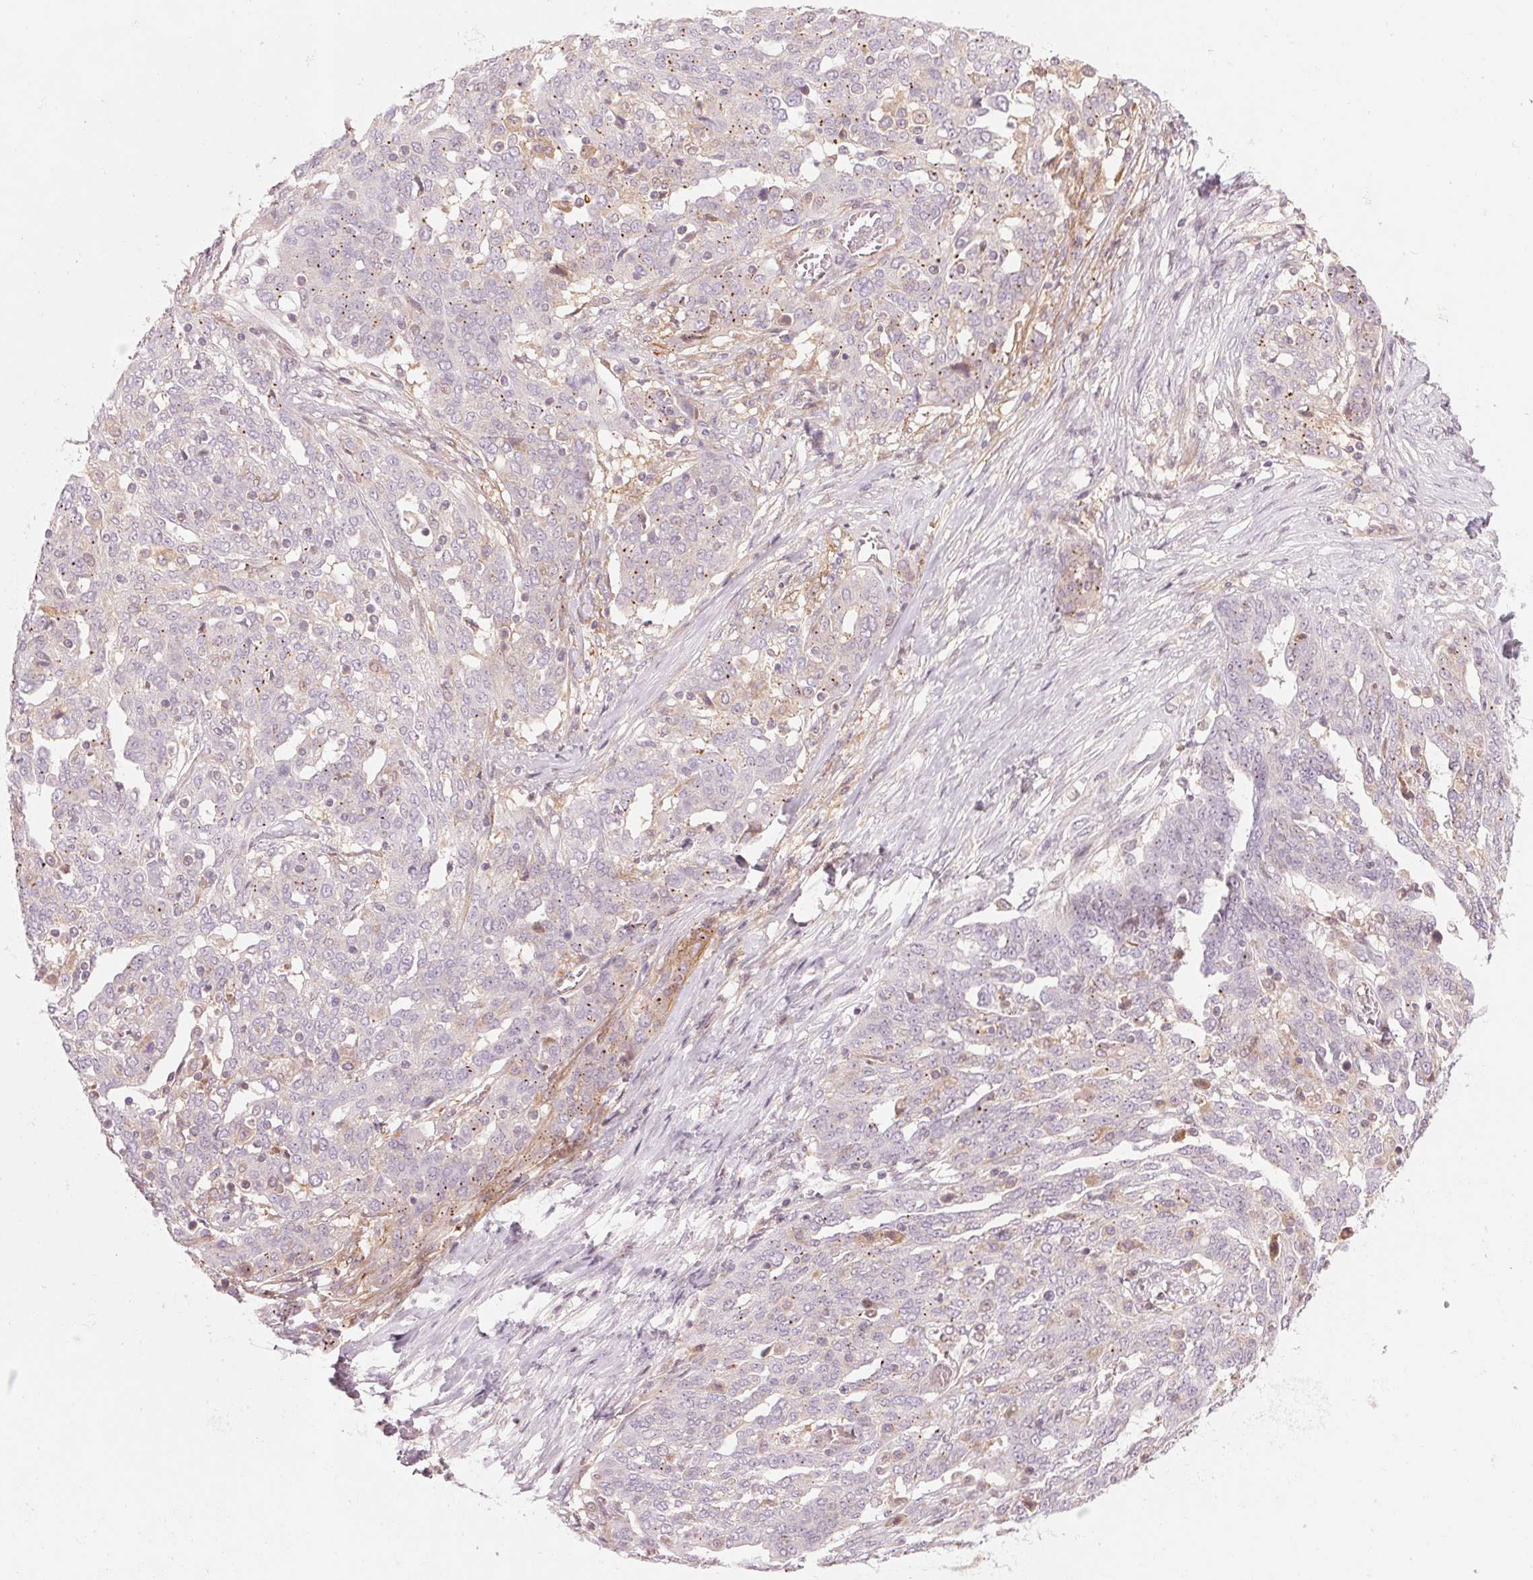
{"staining": {"intensity": "weak", "quantity": "<25%", "location": "cytoplasmic/membranous"}, "tissue": "ovarian cancer", "cell_type": "Tumor cells", "image_type": "cancer", "snomed": [{"axis": "morphology", "description": "Cystadenocarcinoma, serous, NOS"}, {"axis": "topography", "description": "Ovary"}], "caption": "Ovarian cancer (serous cystadenocarcinoma) was stained to show a protein in brown. There is no significant positivity in tumor cells.", "gene": "SLC17A4", "patient": {"sex": "female", "age": 67}}